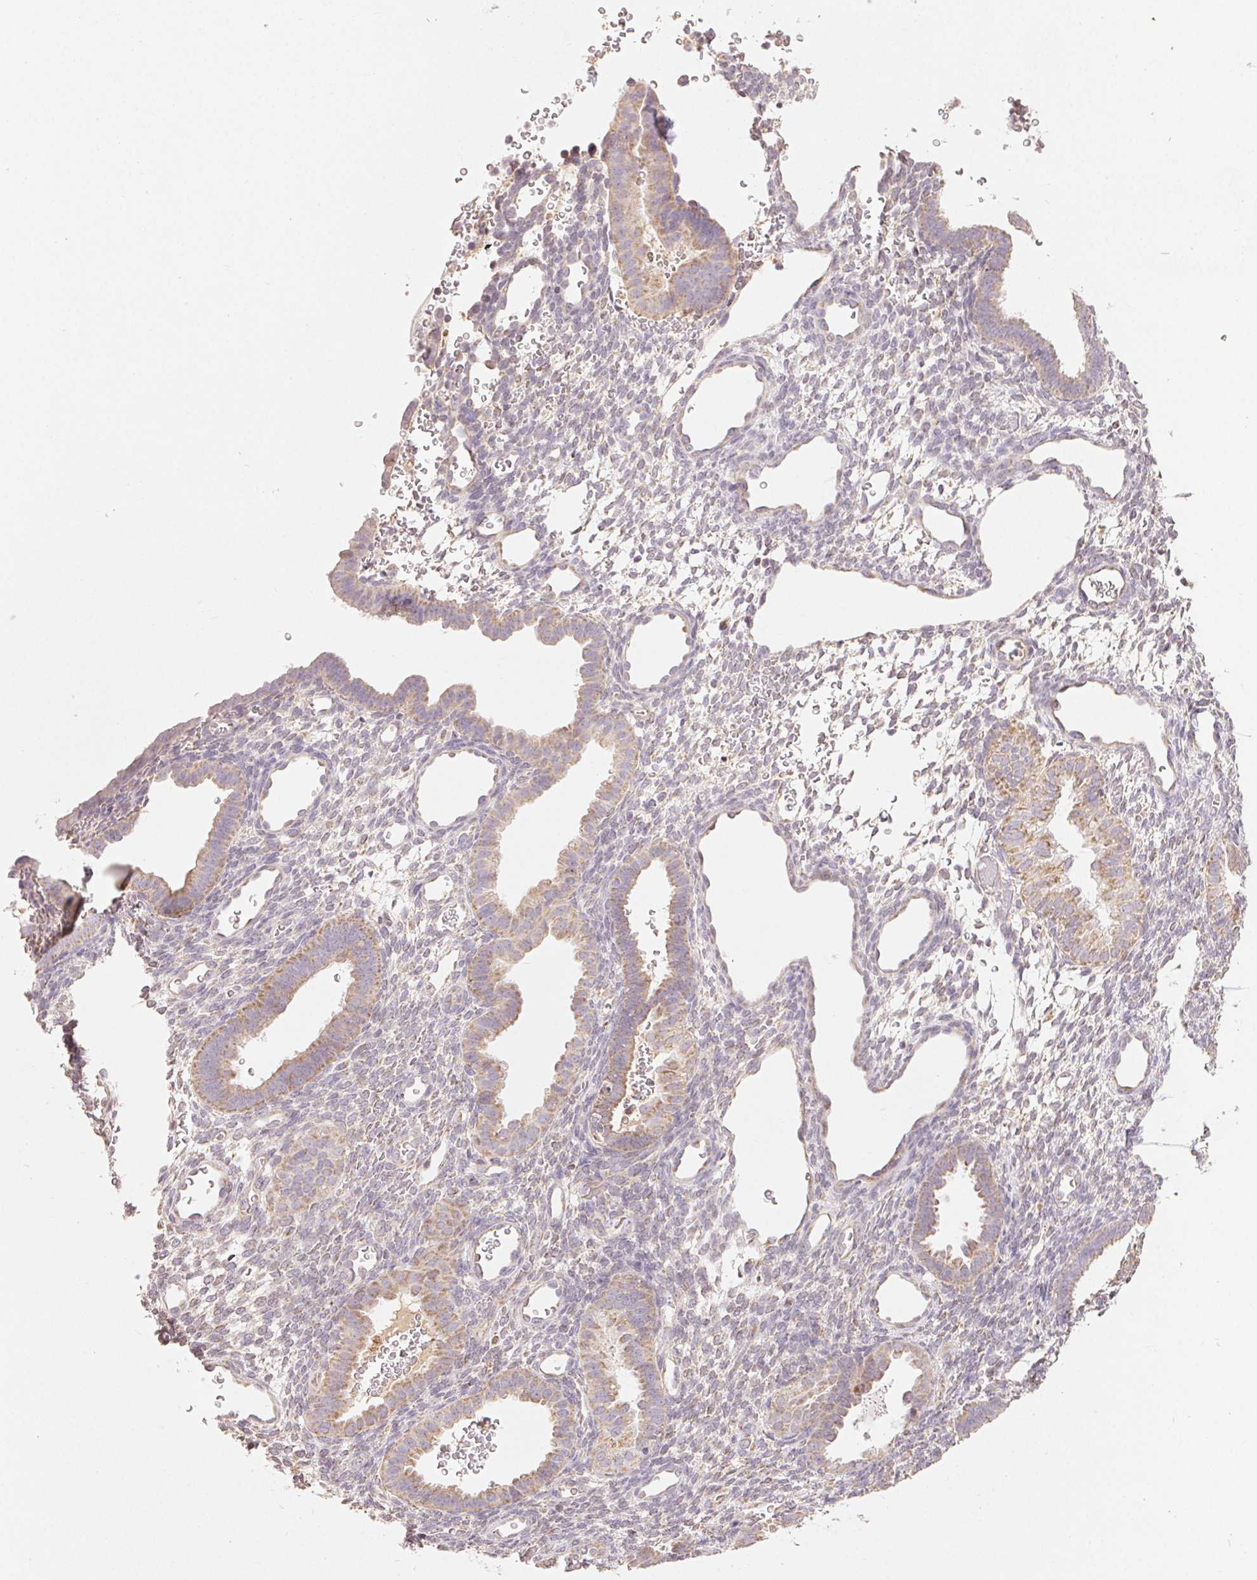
{"staining": {"intensity": "negative", "quantity": "none", "location": "none"}, "tissue": "endometrium", "cell_type": "Cells in endometrial stroma", "image_type": "normal", "snomed": [{"axis": "morphology", "description": "Normal tissue, NOS"}, {"axis": "topography", "description": "Endometrium"}], "caption": "Immunohistochemistry (IHC) image of benign endometrium: human endometrium stained with DAB shows no significant protein positivity in cells in endometrial stroma.", "gene": "CLASP1", "patient": {"sex": "female", "age": 34}}